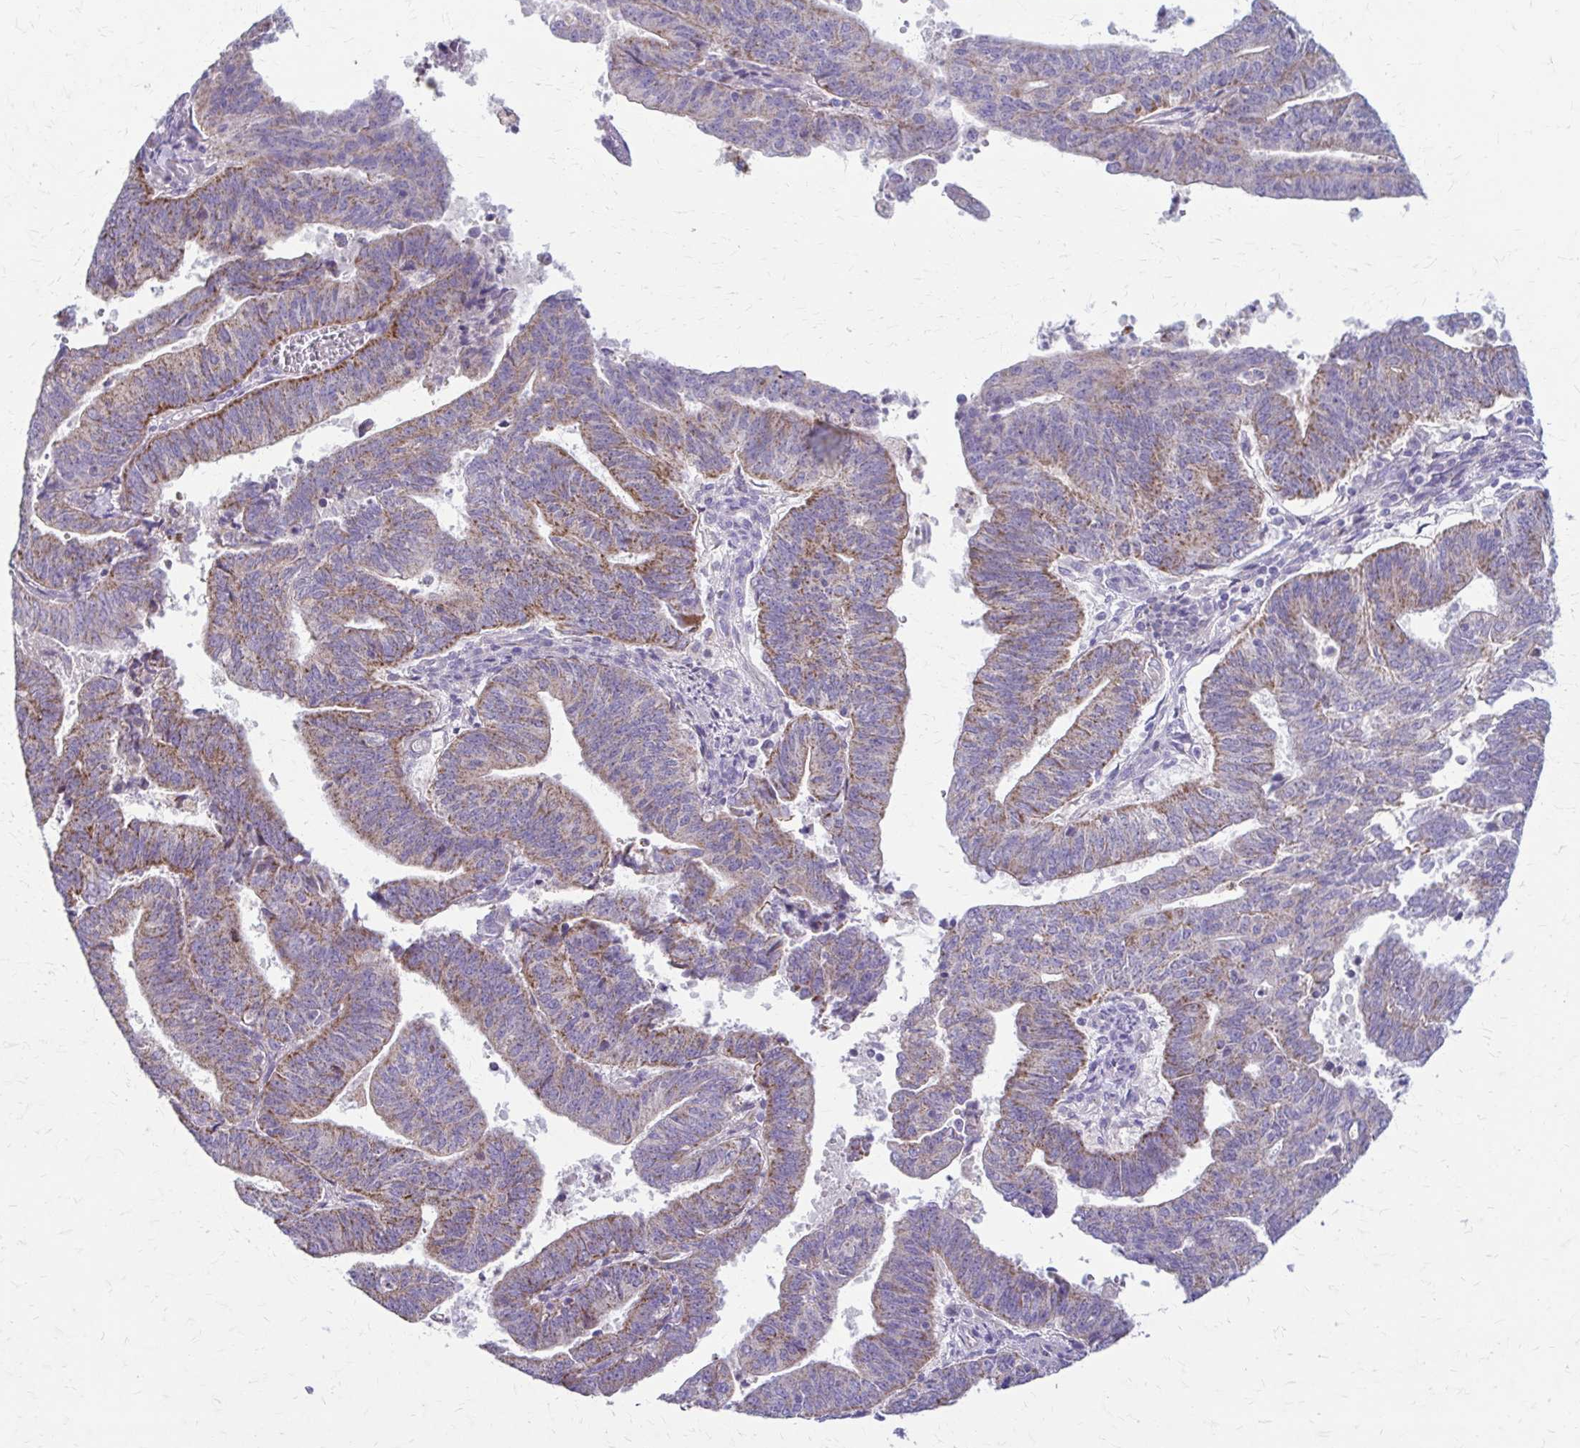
{"staining": {"intensity": "moderate", "quantity": "25%-75%", "location": "cytoplasmic/membranous"}, "tissue": "endometrial cancer", "cell_type": "Tumor cells", "image_type": "cancer", "snomed": [{"axis": "morphology", "description": "Adenocarcinoma, NOS"}, {"axis": "topography", "description": "Endometrium"}], "caption": "This photomicrograph reveals IHC staining of endometrial adenocarcinoma, with medium moderate cytoplasmic/membranous positivity in about 25%-75% of tumor cells.", "gene": "SAMD13", "patient": {"sex": "female", "age": 82}}